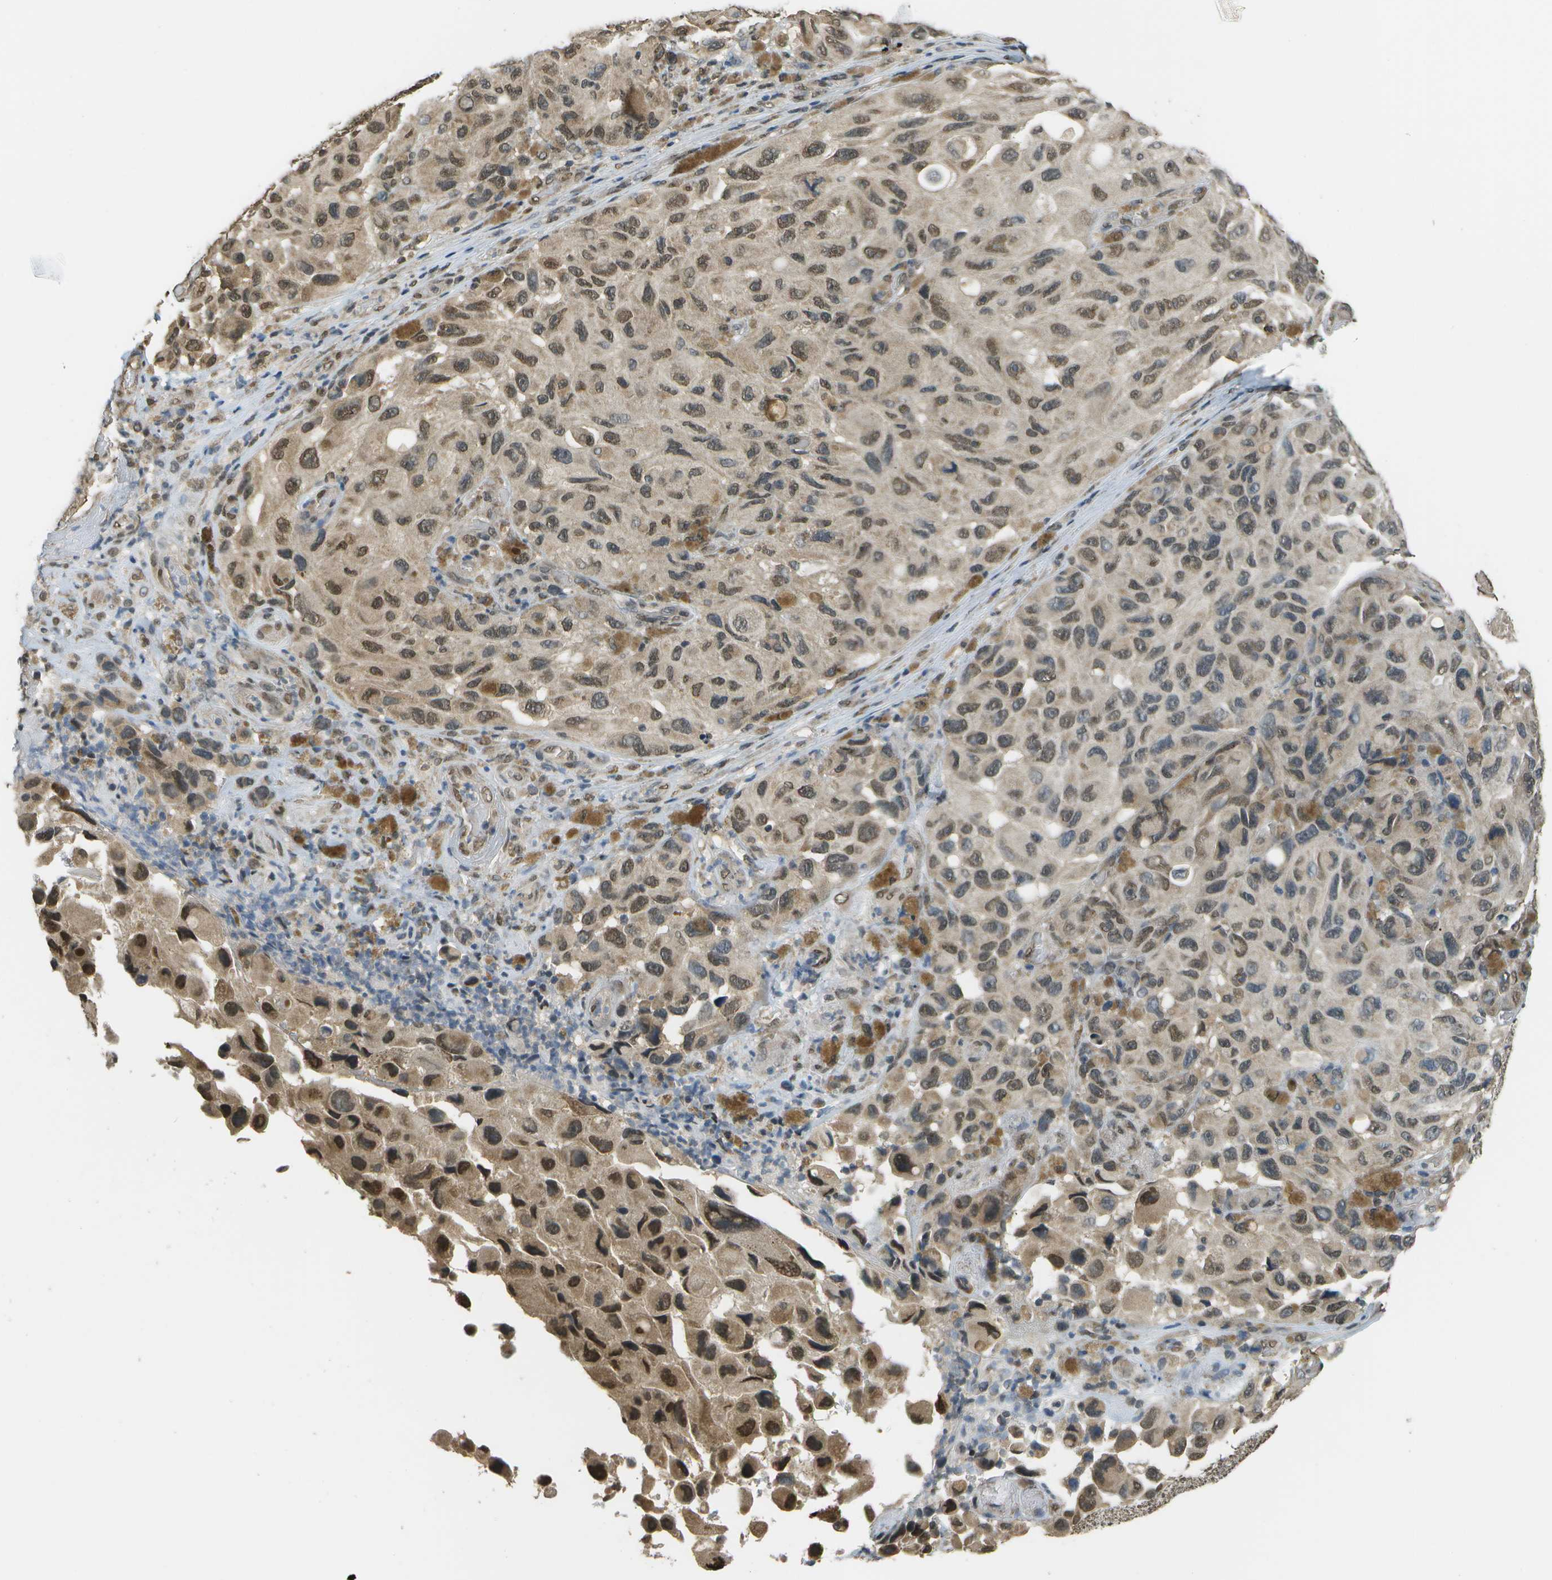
{"staining": {"intensity": "weak", "quantity": ">75%", "location": "cytoplasmic/membranous,nuclear"}, "tissue": "melanoma", "cell_type": "Tumor cells", "image_type": "cancer", "snomed": [{"axis": "morphology", "description": "Malignant melanoma, NOS"}, {"axis": "topography", "description": "Skin"}], "caption": "Melanoma stained for a protein displays weak cytoplasmic/membranous and nuclear positivity in tumor cells.", "gene": "ABL2", "patient": {"sex": "female", "age": 73}}